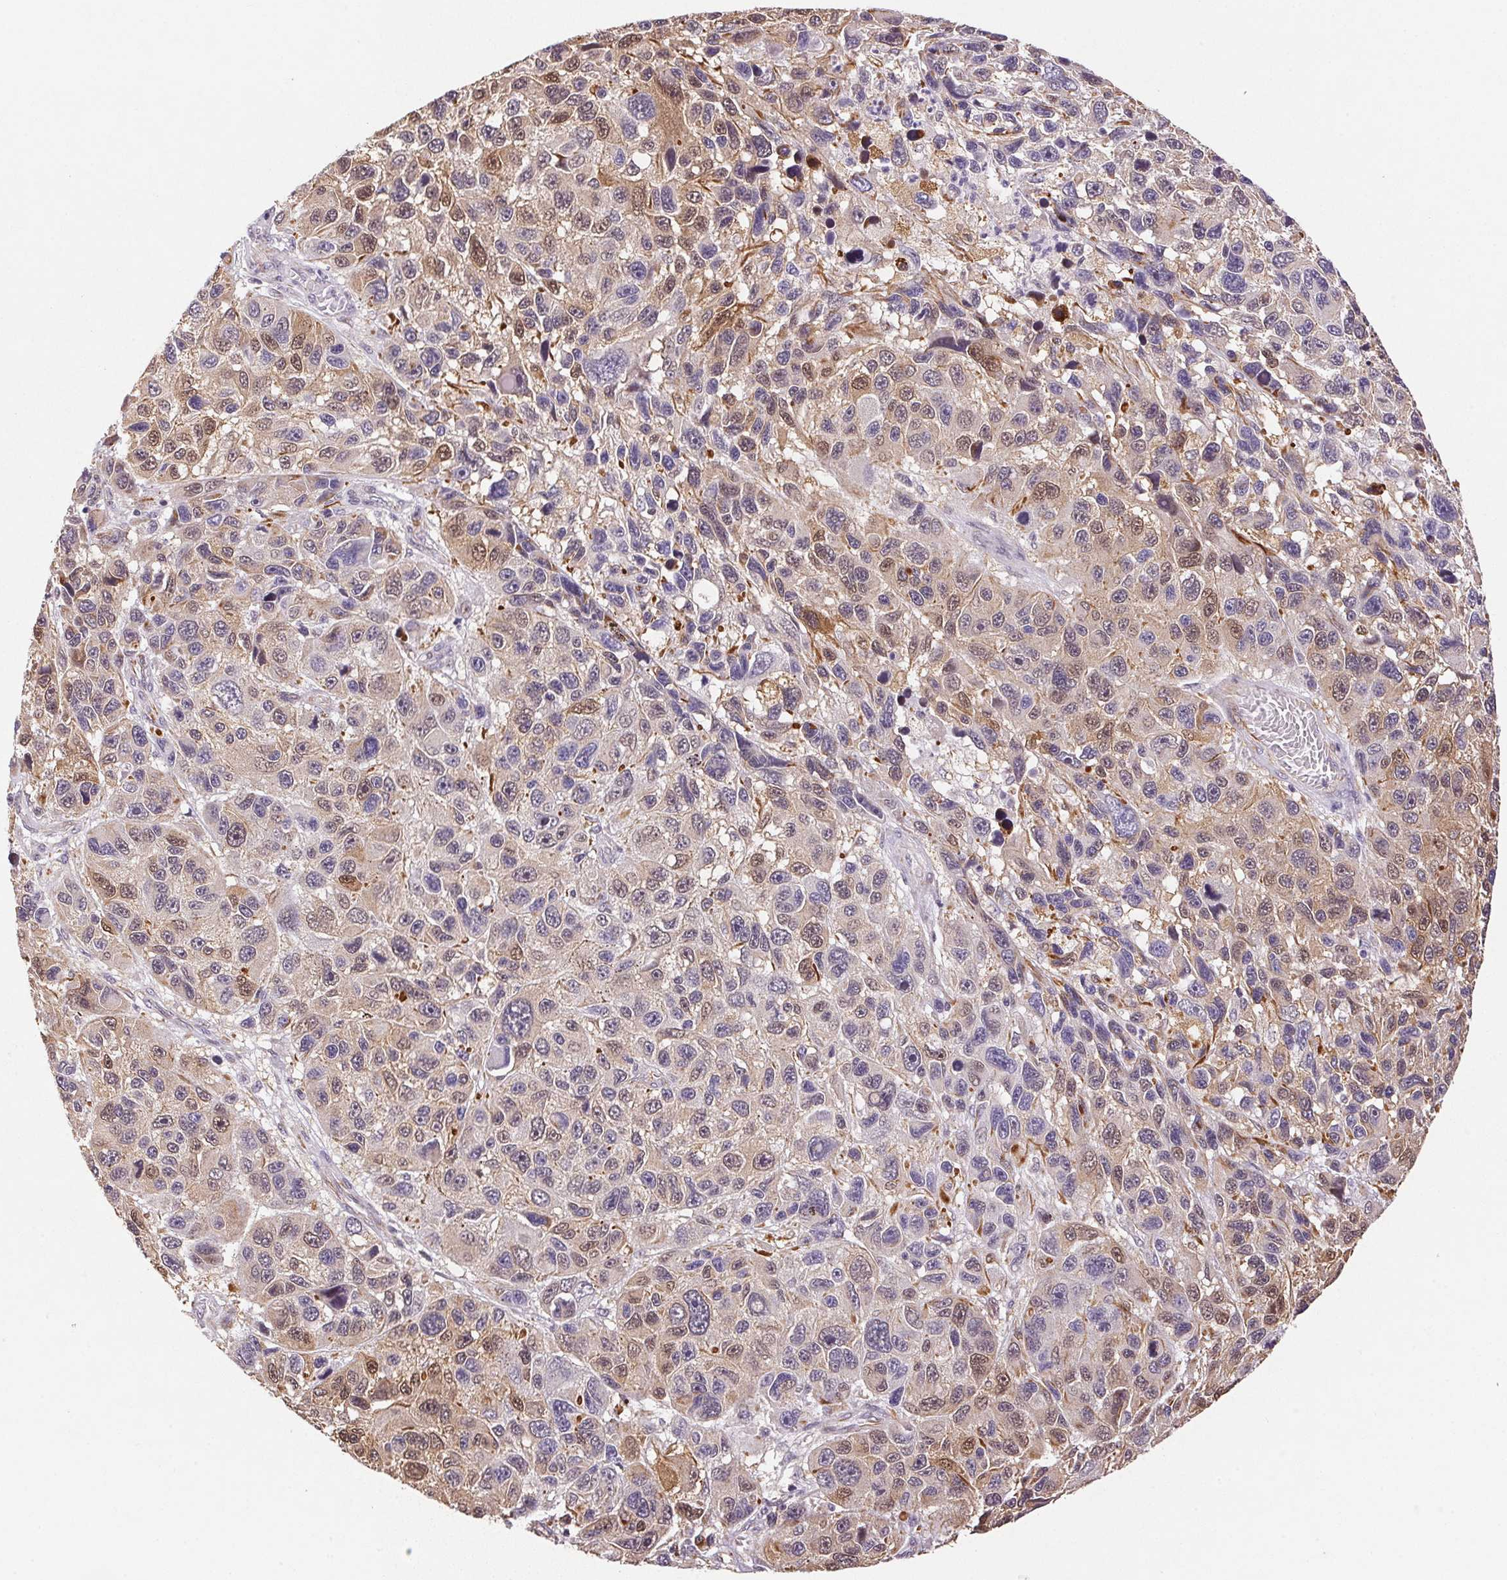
{"staining": {"intensity": "weak", "quantity": "25%-75%", "location": "cytoplasmic/membranous,nuclear"}, "tissue": "melanoma", "cell_type": "Tumor cells", "image_type": "cancer", "snomed": [{"axis": "morphology", "description": "Malignant melanoma, NOS"}, {"axis": "topography", "description": "Skin"}], "caption": "Malignant melanoma stained with DAB (3,3'-diaminobenzidine) immunohistochemistry (IHC) reveals low levels of weak cytoplasmic/membranous and nuclear staining in about 25%-75% of tumor cells. (brown staining indicates protein expression, while blue staining denotes nuclei).", "gene": "GYG2", "patient": {"sex": "male", "age": 53}}